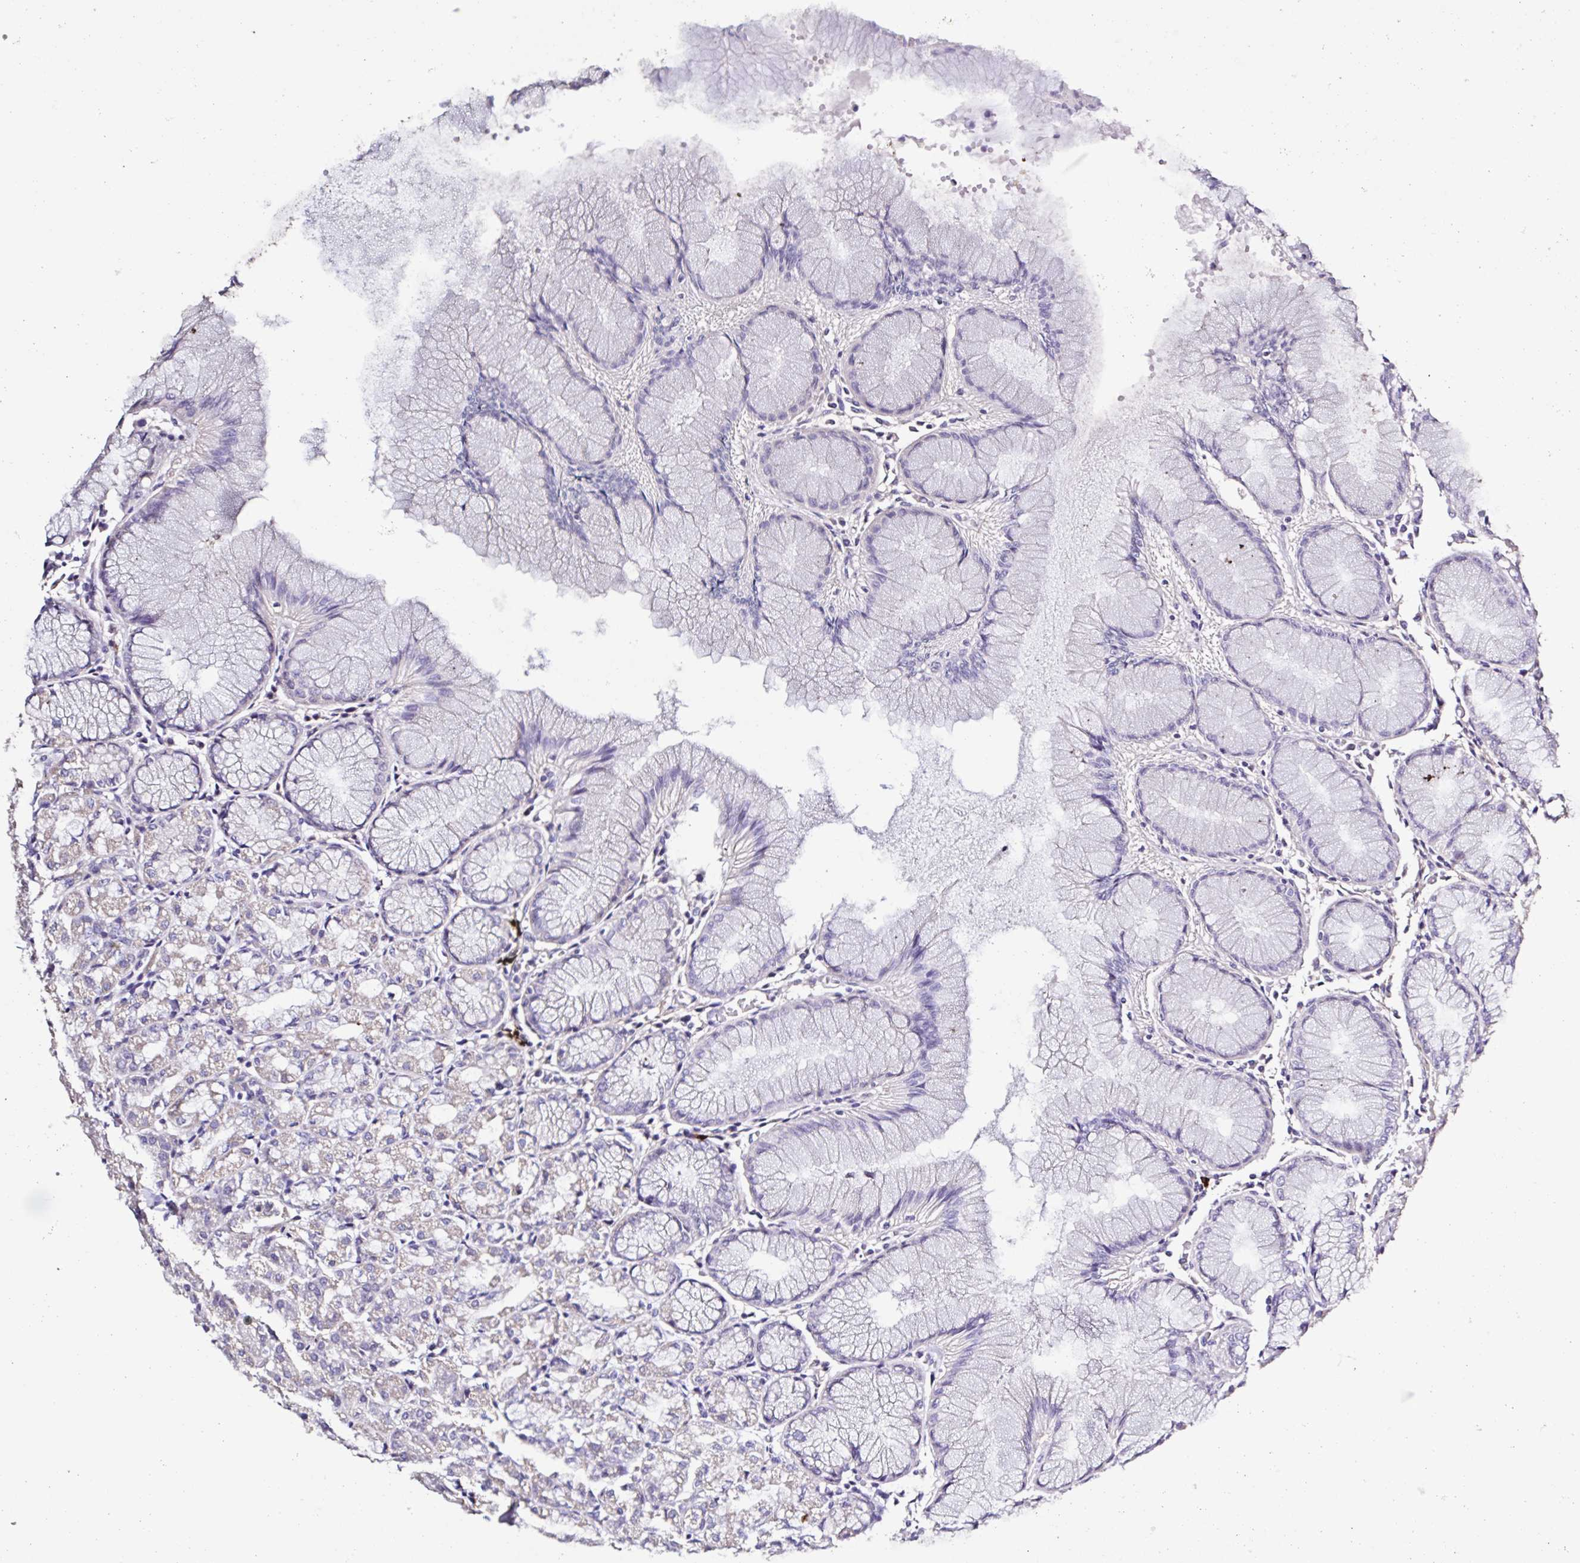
{"staining": {"intensity": "weak", "quantity": "25%-75%", "location": "cytoplasmic/membranous"}, "tissue": "stomach", "cell_type": "Glandular cells", "image_type": "normal", "snomed": [{"axis": "morphology", "description": "Normal tissue, NOS"}, {"axis": "topography", "description": "Stomach"}], "caption": "This photomicrograph shows normal stomach stained with immunohistochemistry to label a protein in brown. The cytoplasmic/membranous of glandular cells show weak positivity for the protein. Nuclei are counter-stained blue.", "gene": "PLA2G4E", "patient": {"sex": "female", "age": 57}}